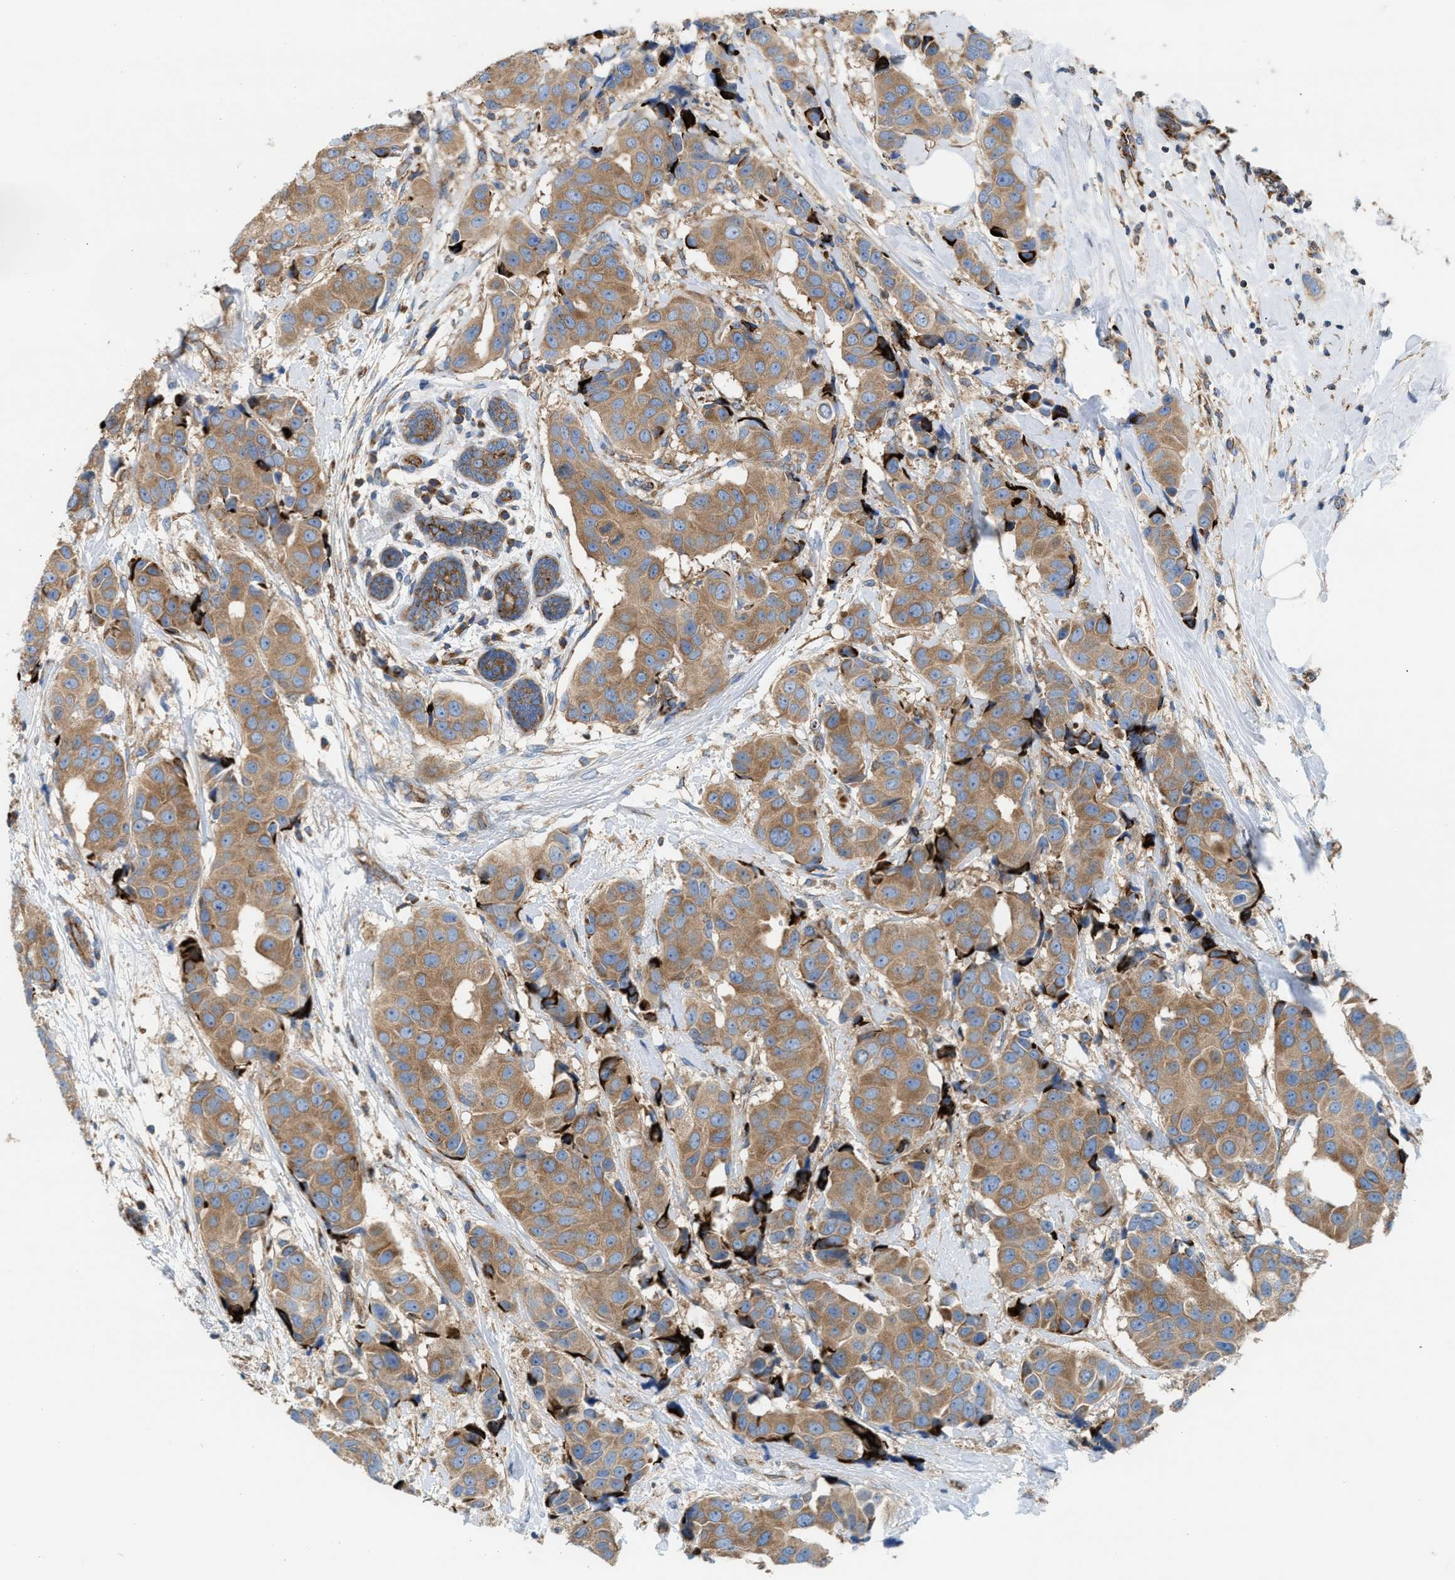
{"staining": {"intensity": "moderate", "quantity": ">75%", "location": "cytoplasmic/membranous"}, "tissue": "breast cancer", "cell_type": "Tumor cells", "image_type": "cancer", "snomed": [{"axis": "morphology", "description": "Normal tissue, NOS"}, {"axis": "morphology", "description": "Duct carcinoma"}, {"axis": "topography", "description": "Breast"}], "caption": "Human breast intraductal carcinoma stained for a protein (brown) displays moderate cytoplasmic/membranous positive positivity in approximately >75% of tumor cells.", "gene": "TBC1D15", "patient": {"sex": "female", "age": 39}}